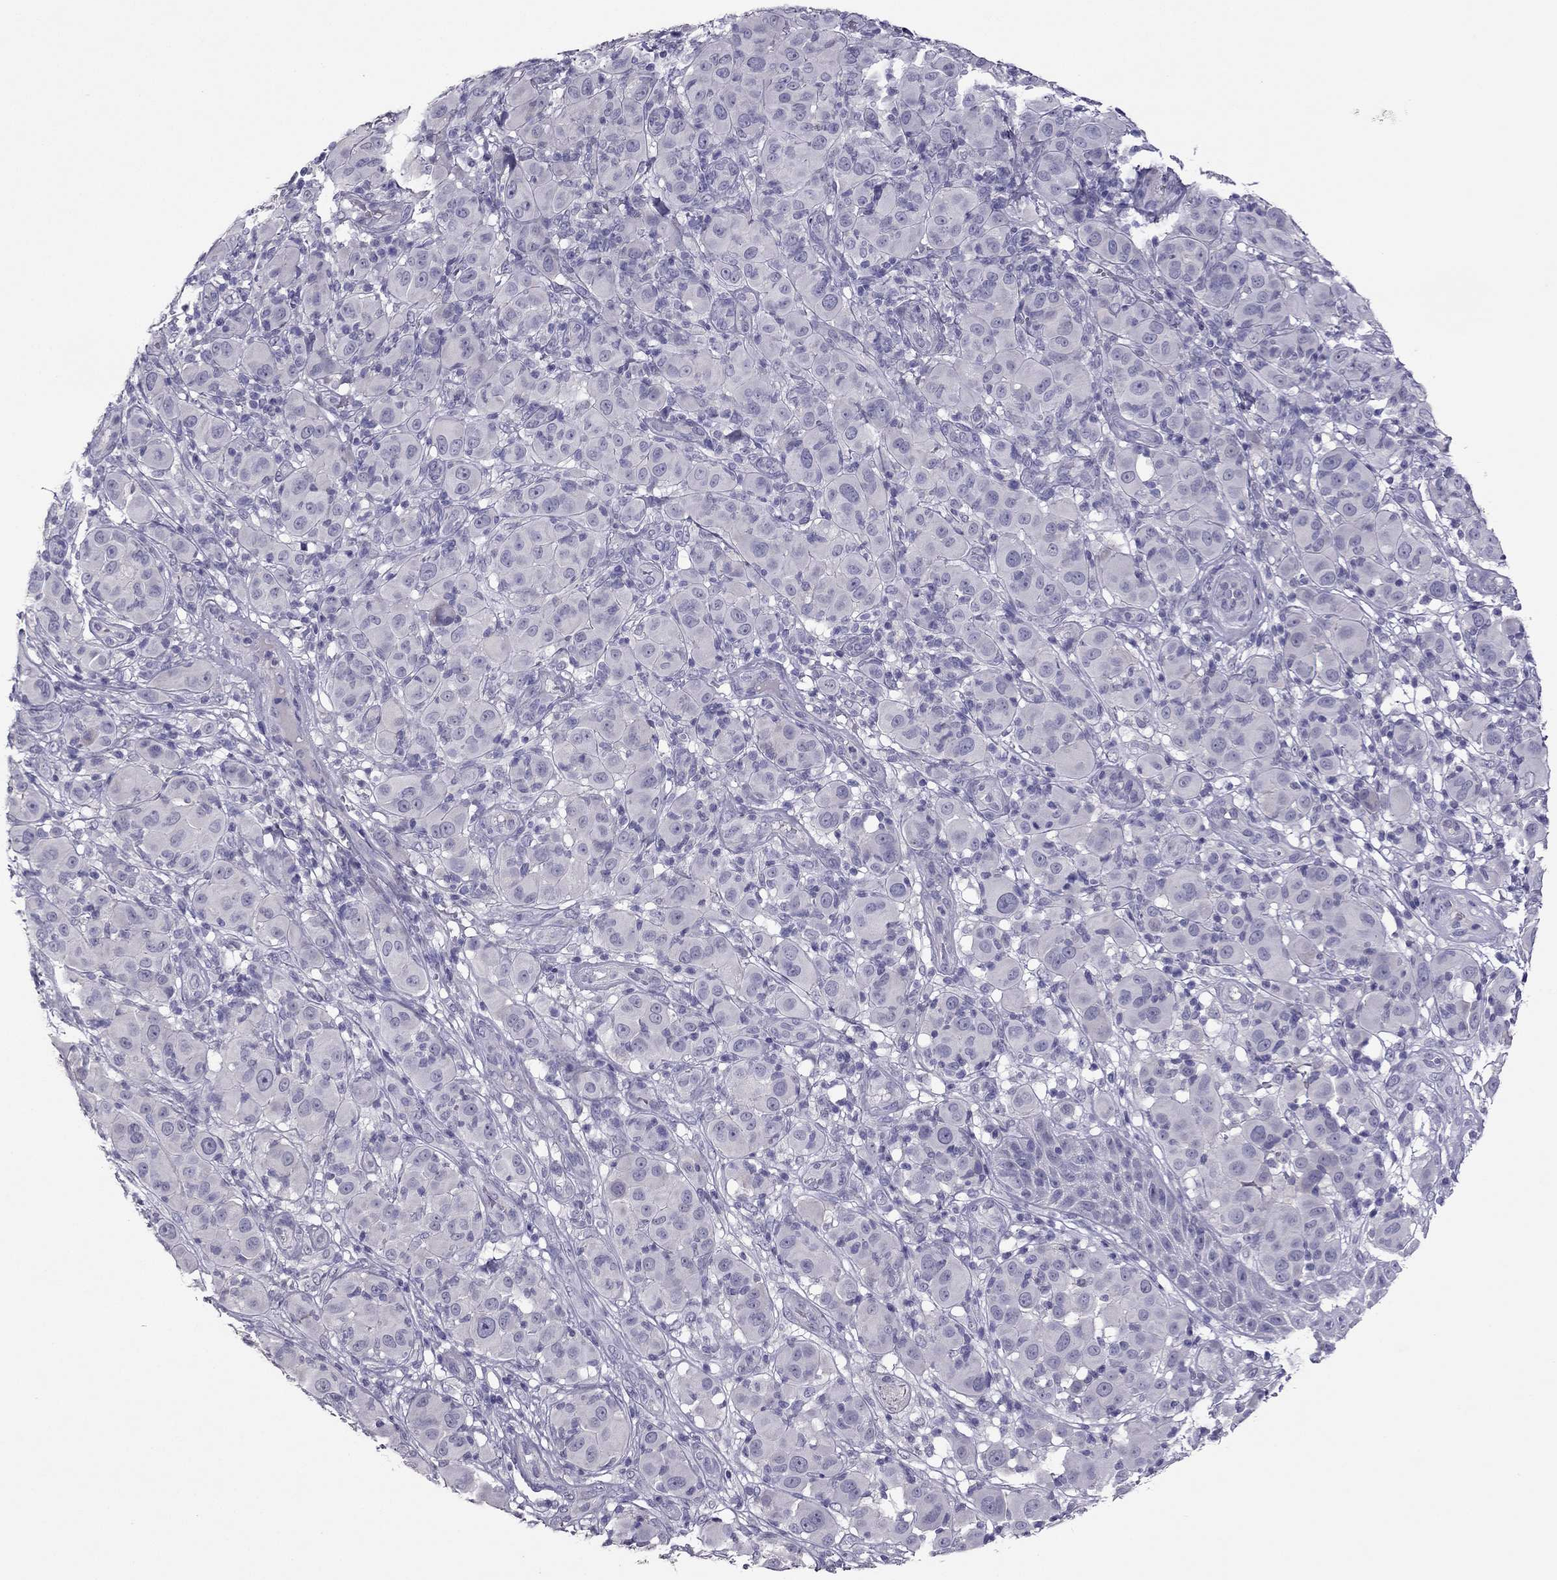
{"staining": {"intensity": "negative", "quantity": "none", "location": "none"}, "tissue": "melanoma", "cell_type": "Tumor cells", "image_type": "cancer", "snomed": [{"axis": "morphology", "description": "Malignant melanoma, NOS"}, {"axis": "topography", "description": "Skin"}], "caption": "Immunohistochemistry photomicrograph of malignant melanoma stained for a protein (brown), which demonstrates no positivity in tumor cells.", "gene": "RHO", "patient": {"sex": "female", "age": 87}}